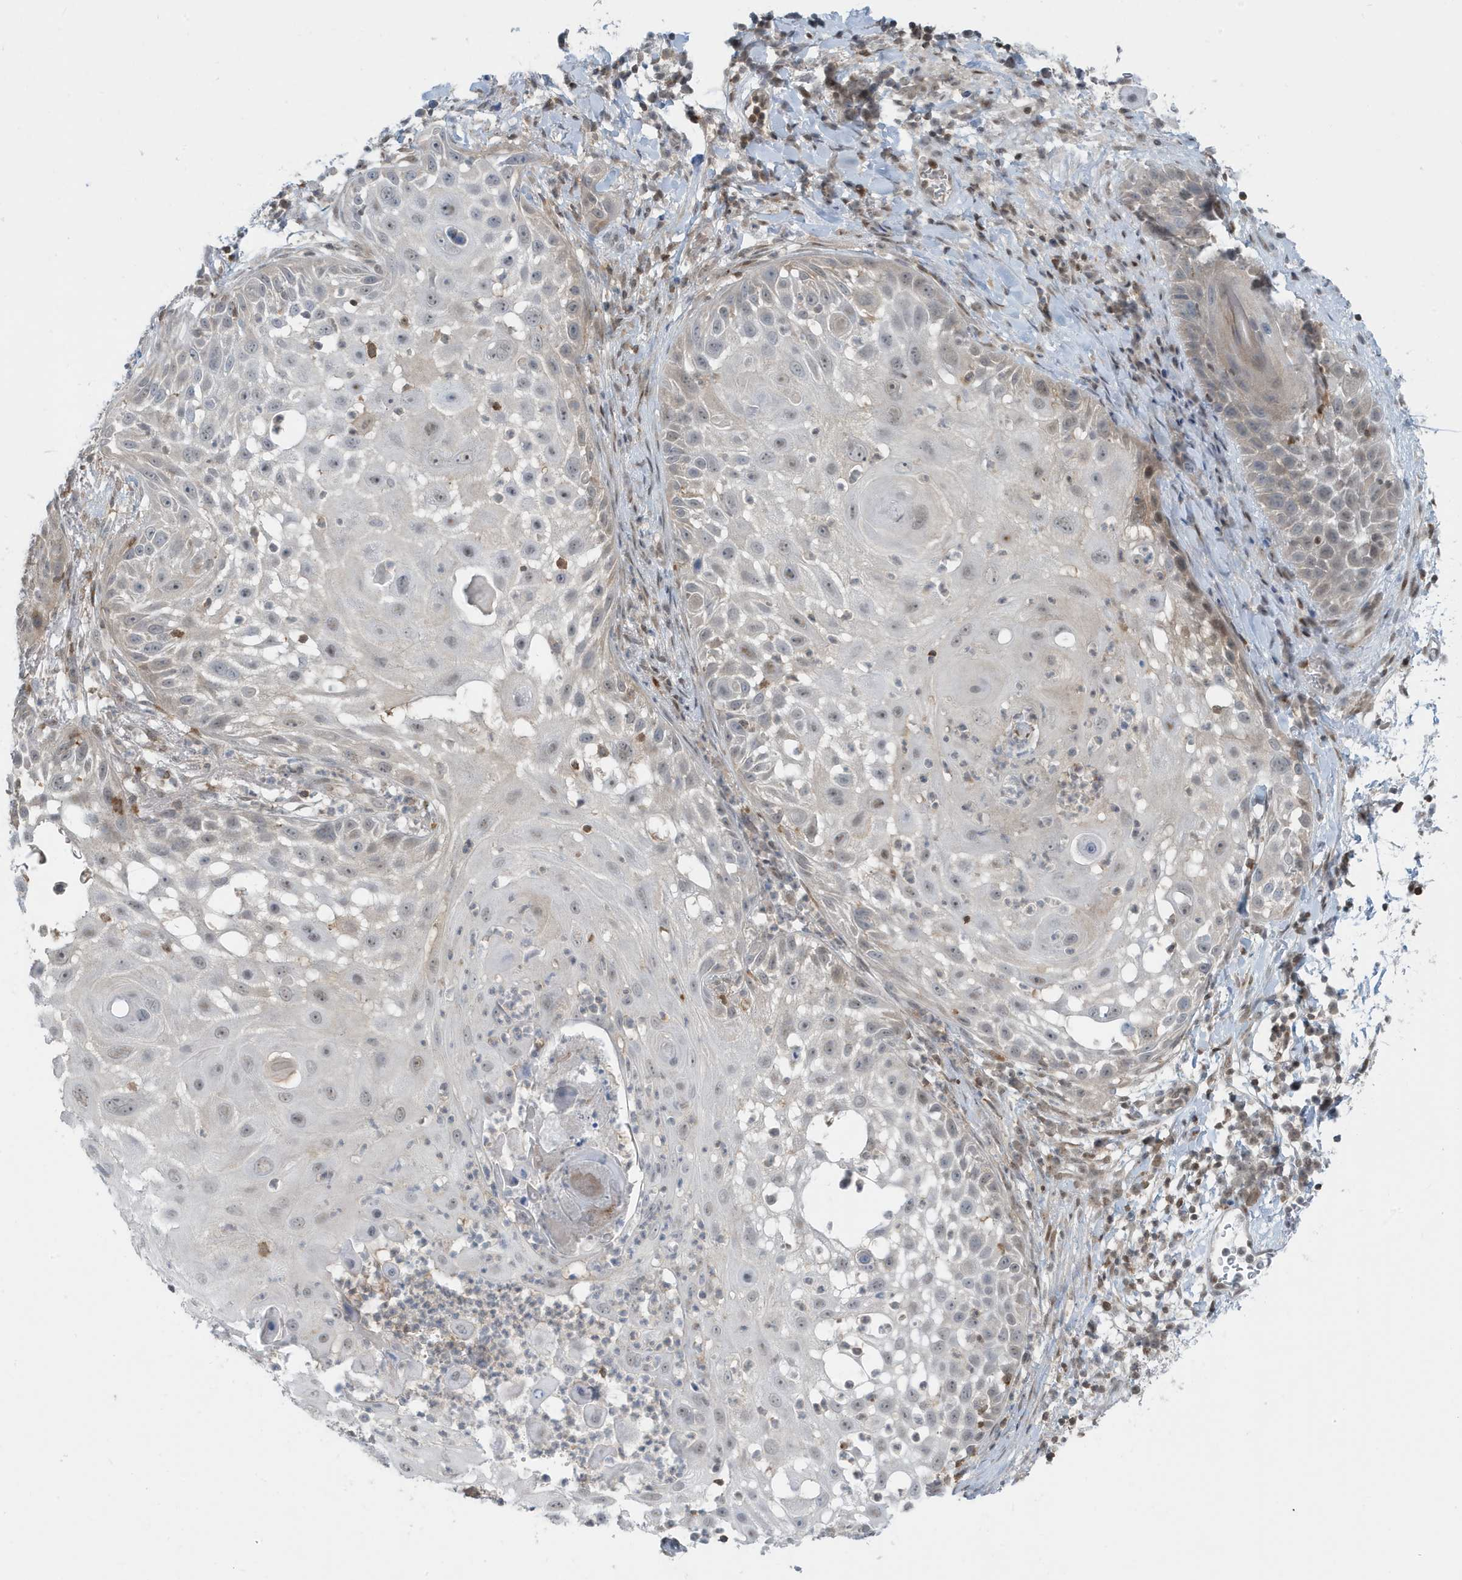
{"staining": {"intensity": "negative", "quantity": "none", "location": "none"}, "tissue": "skin cancer", "cell_type": "Tumor cells", "image_type": "cancer", "snomed": [{"axis": "morphology", "description": "Squamous cell carcinoma, NOS"}, {"axis": "topography", "description": "Skin"}], "caption": "There is no significant staining in tumor cells of skin cancer.", "gene": "OGA", "patient": {"sex": "female", "age": 44}}